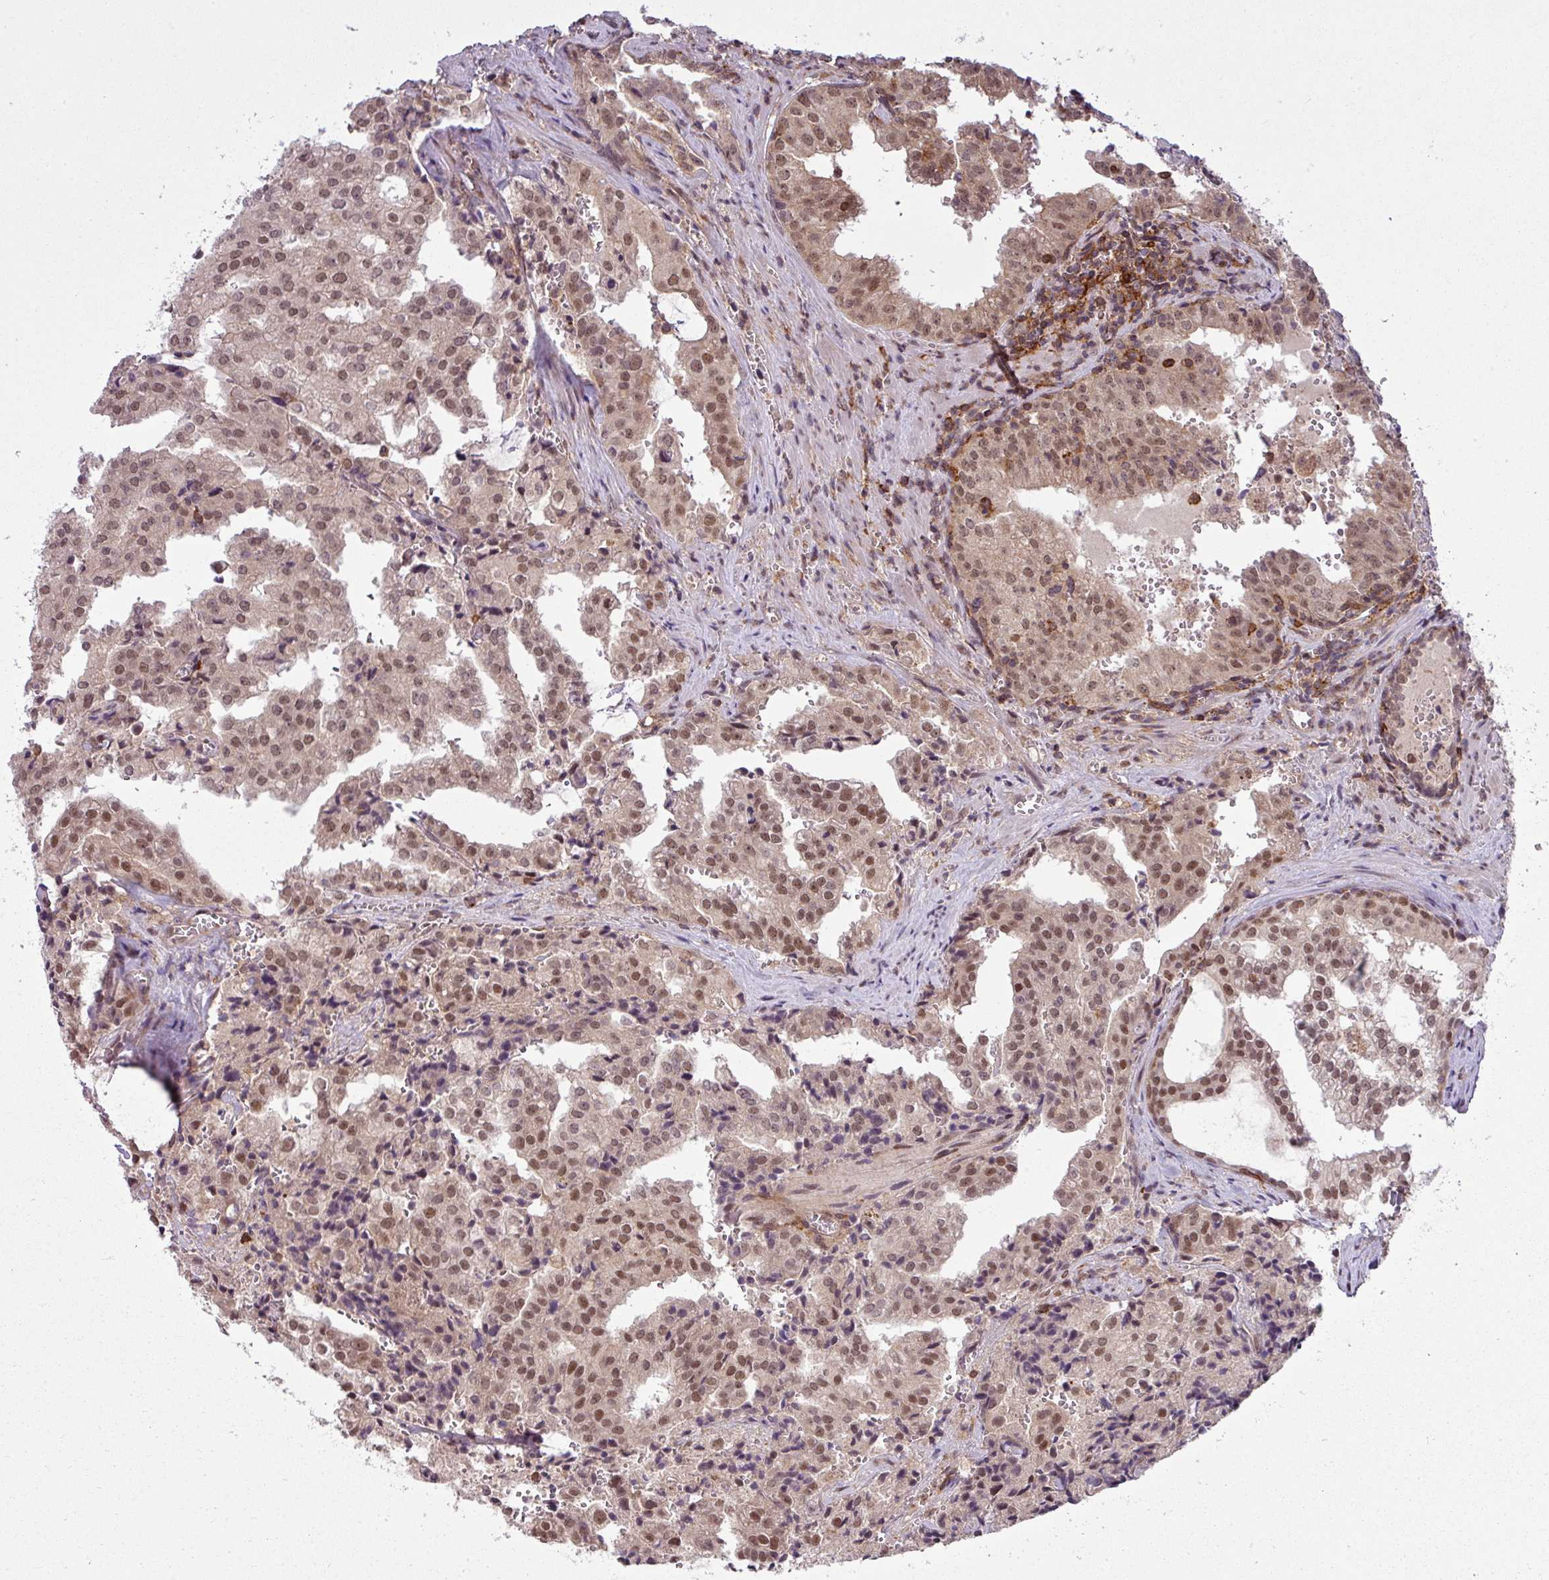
{"staining": {"intensity": "weak", "quantity": ">75%", "location": "nuclear"}, "tissue": "prostate cancer", "cell_type": "Tumor cells", "image_type": "cancer", "snomed": [{"axis": "morphology", "description": "Adenocarcinoma, High grade"}, {"axis": "topography", "description": "Prostate"}], "caption": "The image exhibits a brown stain indicating the presence of a protein in the nuclear of tumor cells in prostate high-grade adenocarcinoma.", "gene": "ZC2HC1C", "patient": {"sex": "male", "age": 68}}